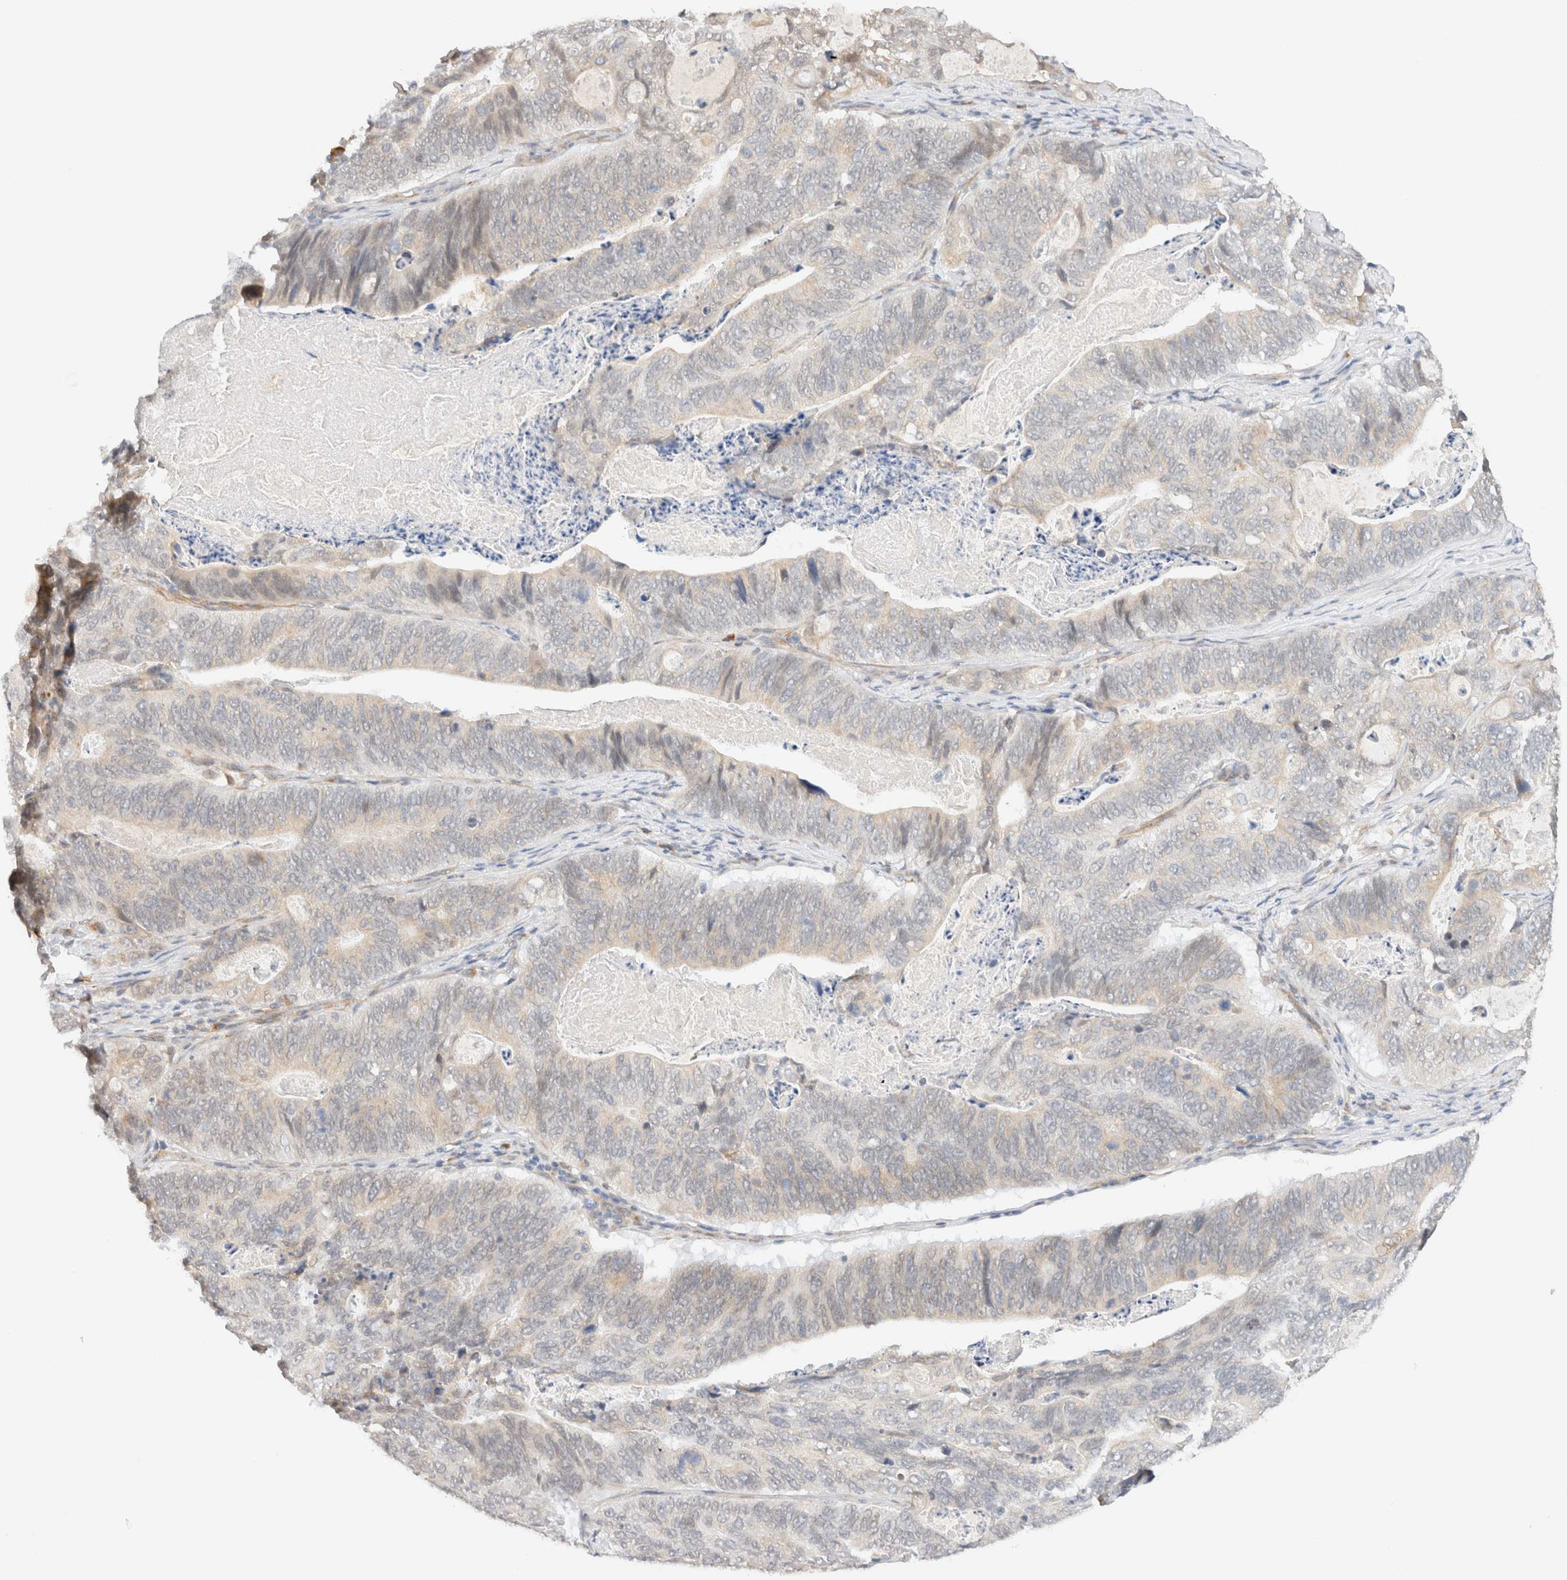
{"staining": {"intensity": "negative", "quantity": "none", "location": "none"}, "tissue": "stomach cancer", "cell_type": "Tumor cells", "image_type": "cancer", "snomed": [{"axis": "morphology", "description": "Normal tissue, NOS"}, {"axis": "morphology", "description": "Adenocarcinoma, NOS"}, {"axis": "topography", "description": "Stomach"}], "caption": "Stomach adenocarcinoma stained for a protein using IHC shows no positivity tumor cells.", "gene": "SYVN1", "patient": {"sex": "female", "age": 89}}